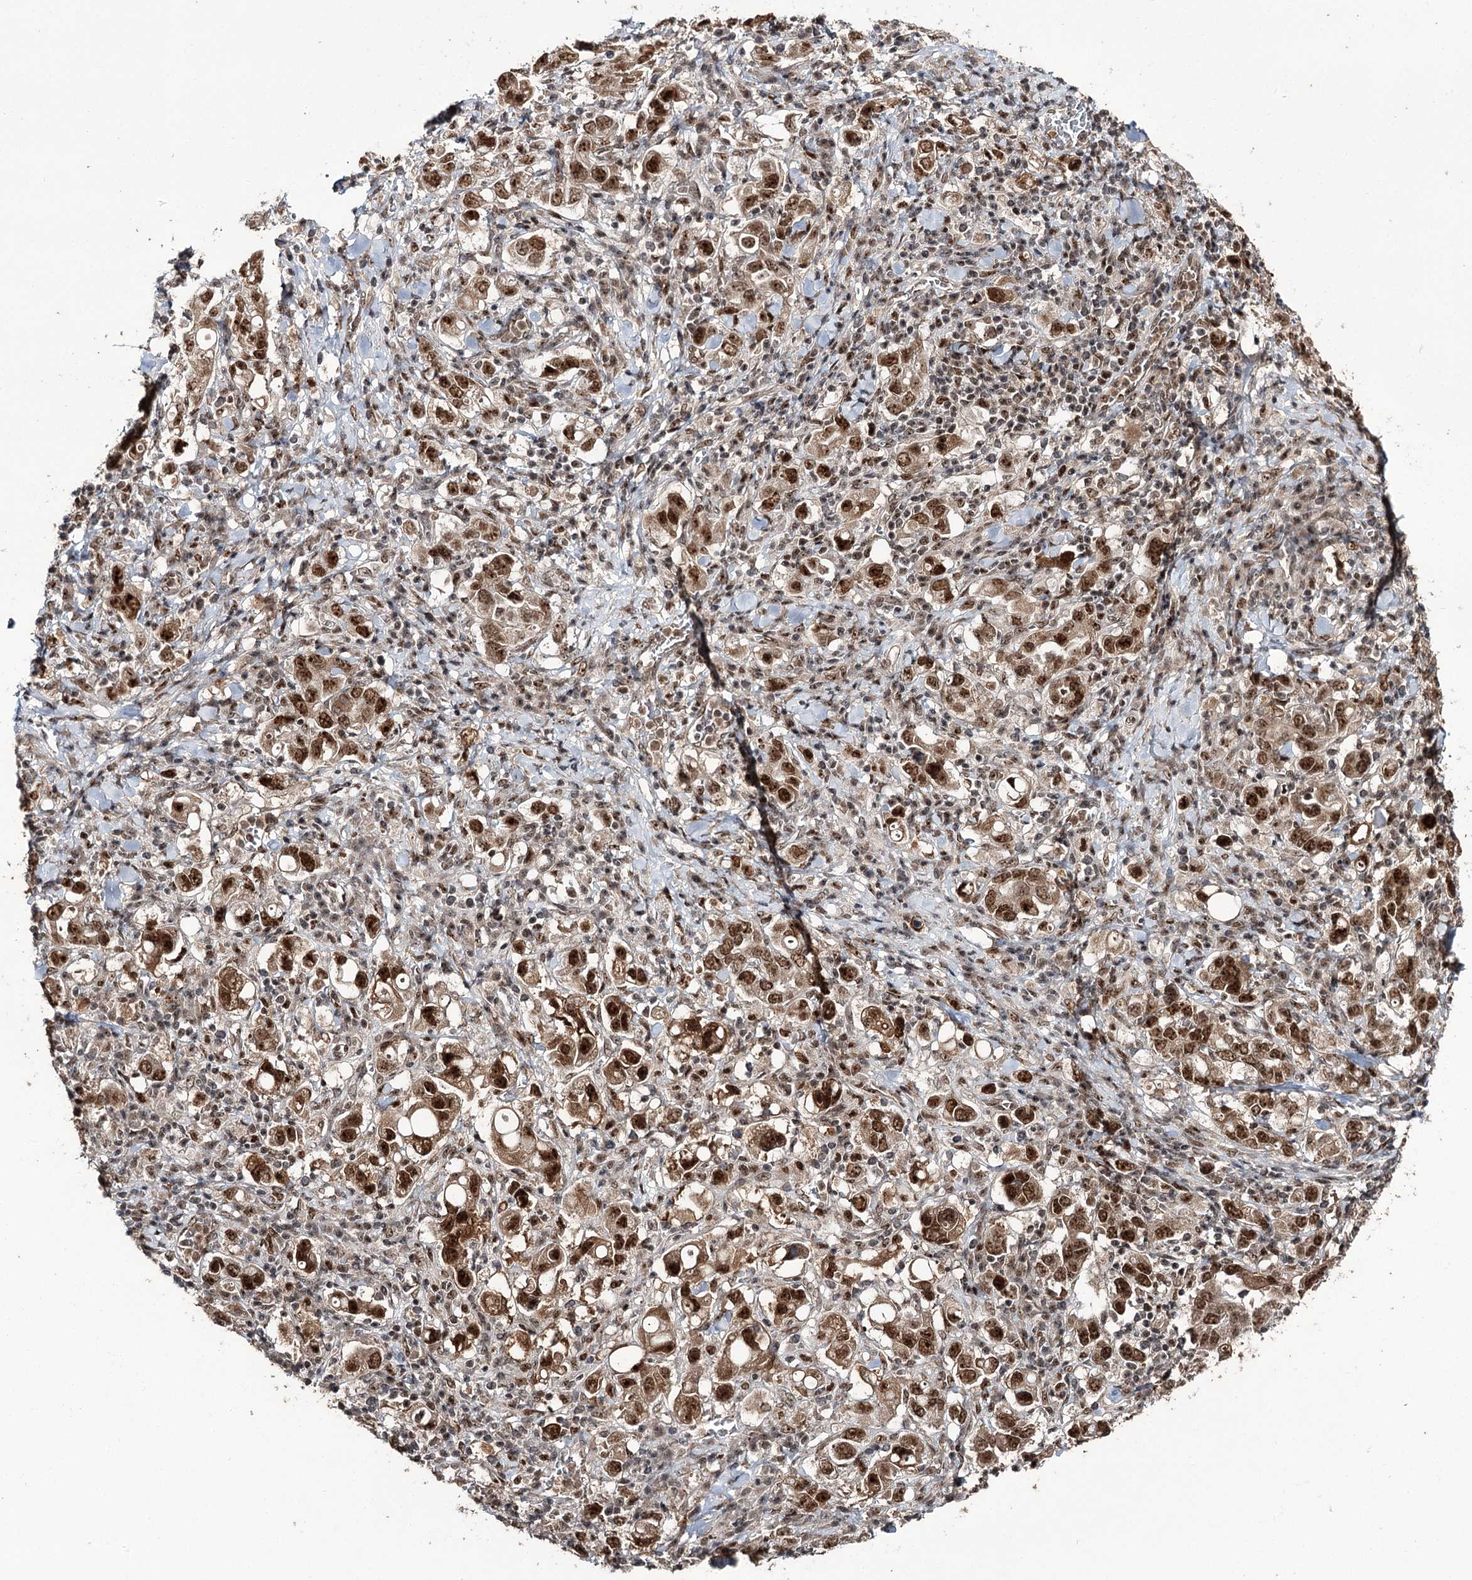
{"staining": {"intensity": "strong", "quantity": ">75%", "location": "nuclear"}, "tissue": "stomach cancer", "cell_type": "Tumor cells", "image_type": "cancer", "snomed": [{"axis": "morphology", "description": "Adenocarcinoma, NOS"}, {"axis": "topography", "description": "Stomach, upper"}], "caption": "IHC histopathology image of neoplastic tissue: stomach cancer stained using immunohistochemistry (IHC) shows high levels of strong protein expression localized specifically in the nuclear of tumor cells, appearing as a nuclear brown color.", "gene": "ERCC3", "patient": {"sex": "male", "age": 62}}